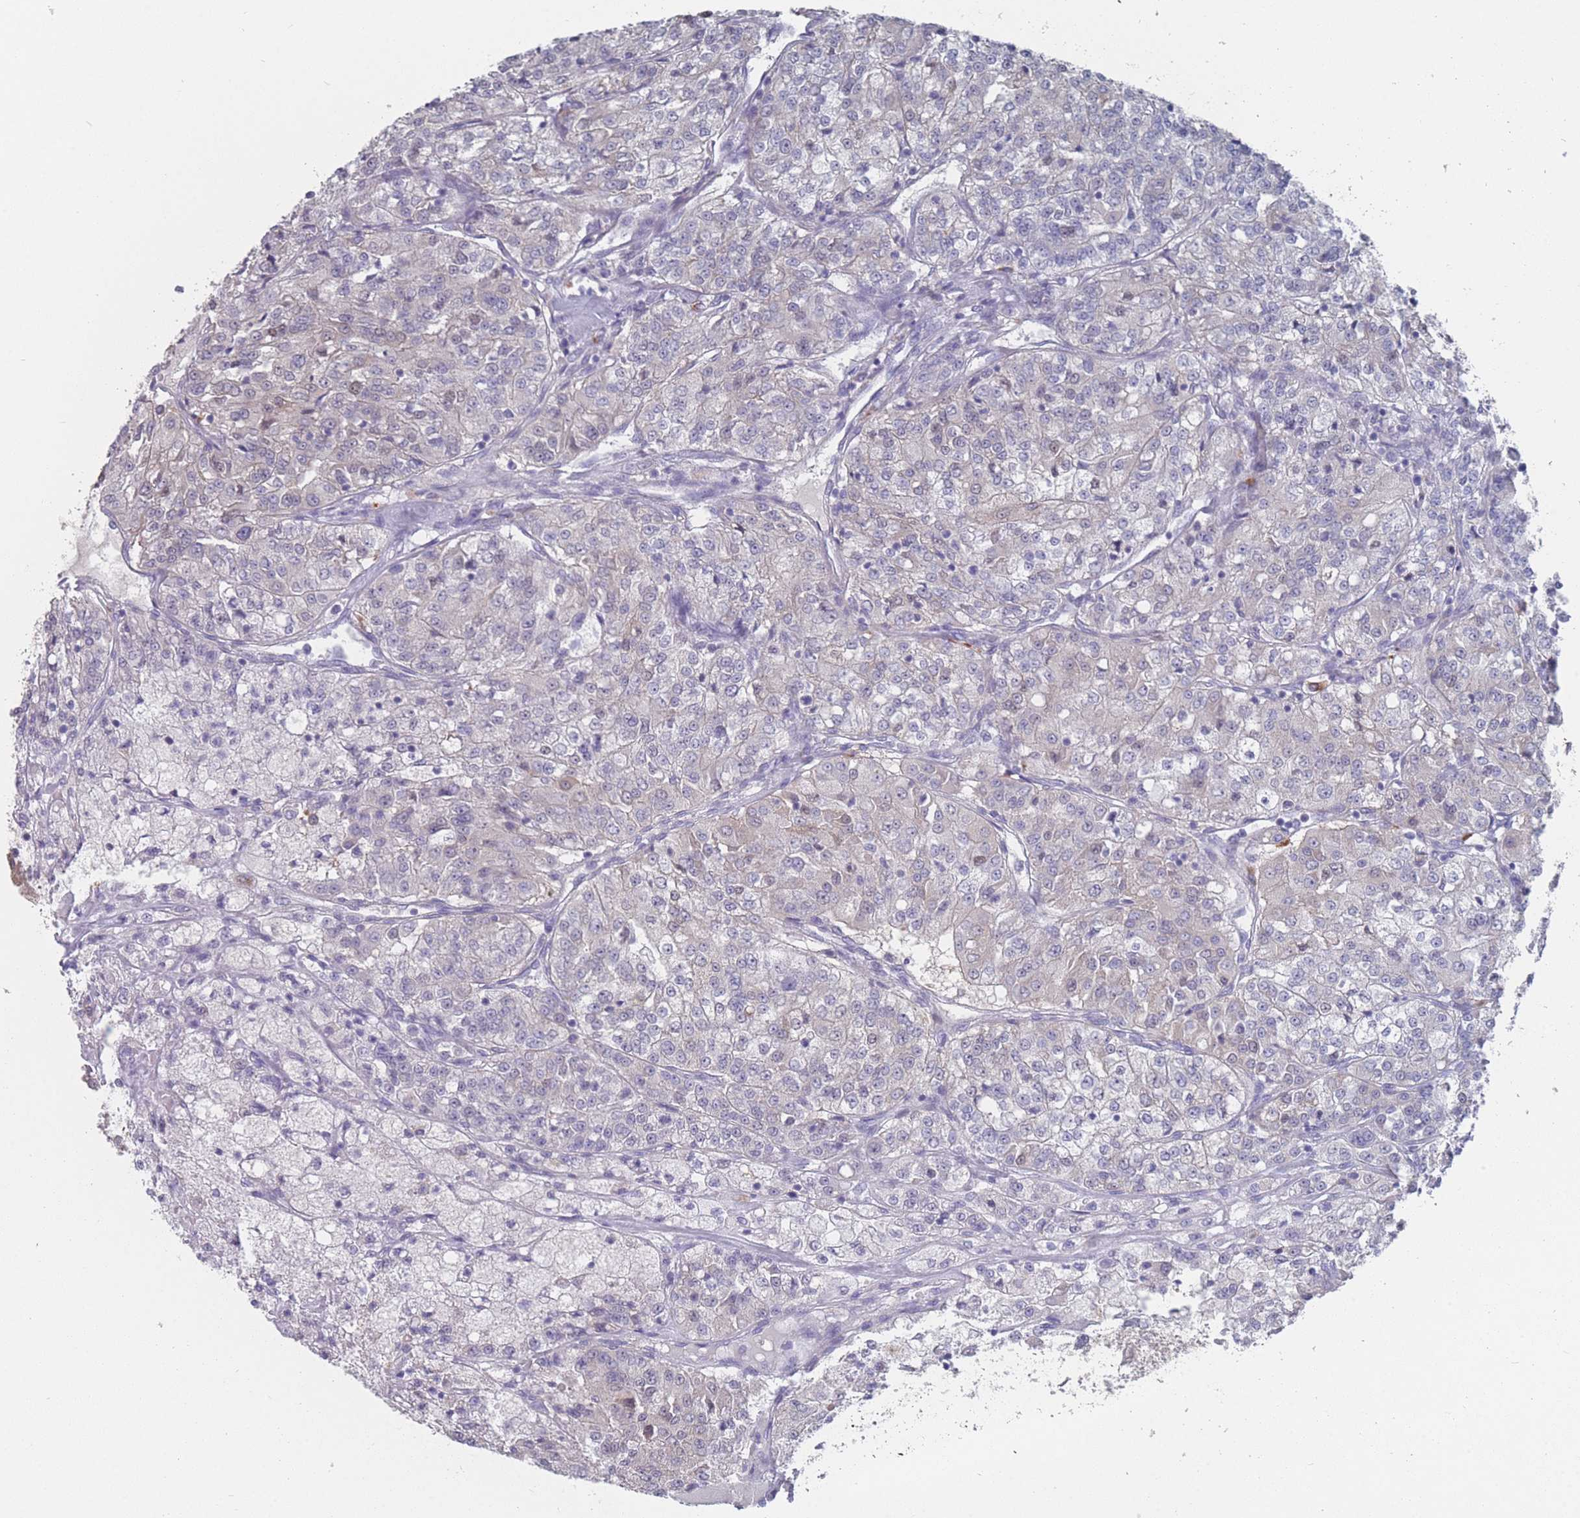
{"staining": {"intensity": "negative", "quantity": "none", "location": "none"}, "tissue": "renal cancer", "cell_type": "Tumor cells", "image_type": "cancer", "snomed": [{"axis": "morphology", "description": "Adenocarcinoma, NOS"}, {"axis": "topography", "description": "Kidney"}], "caption": "Renal adenocarcinoma was stained to show a protein in brown. There is no significant expression in tumor cells. Nuclei are stained in blue.", "gene": "CYP51A1", "patient": {"sex": "female", "age": 63}}